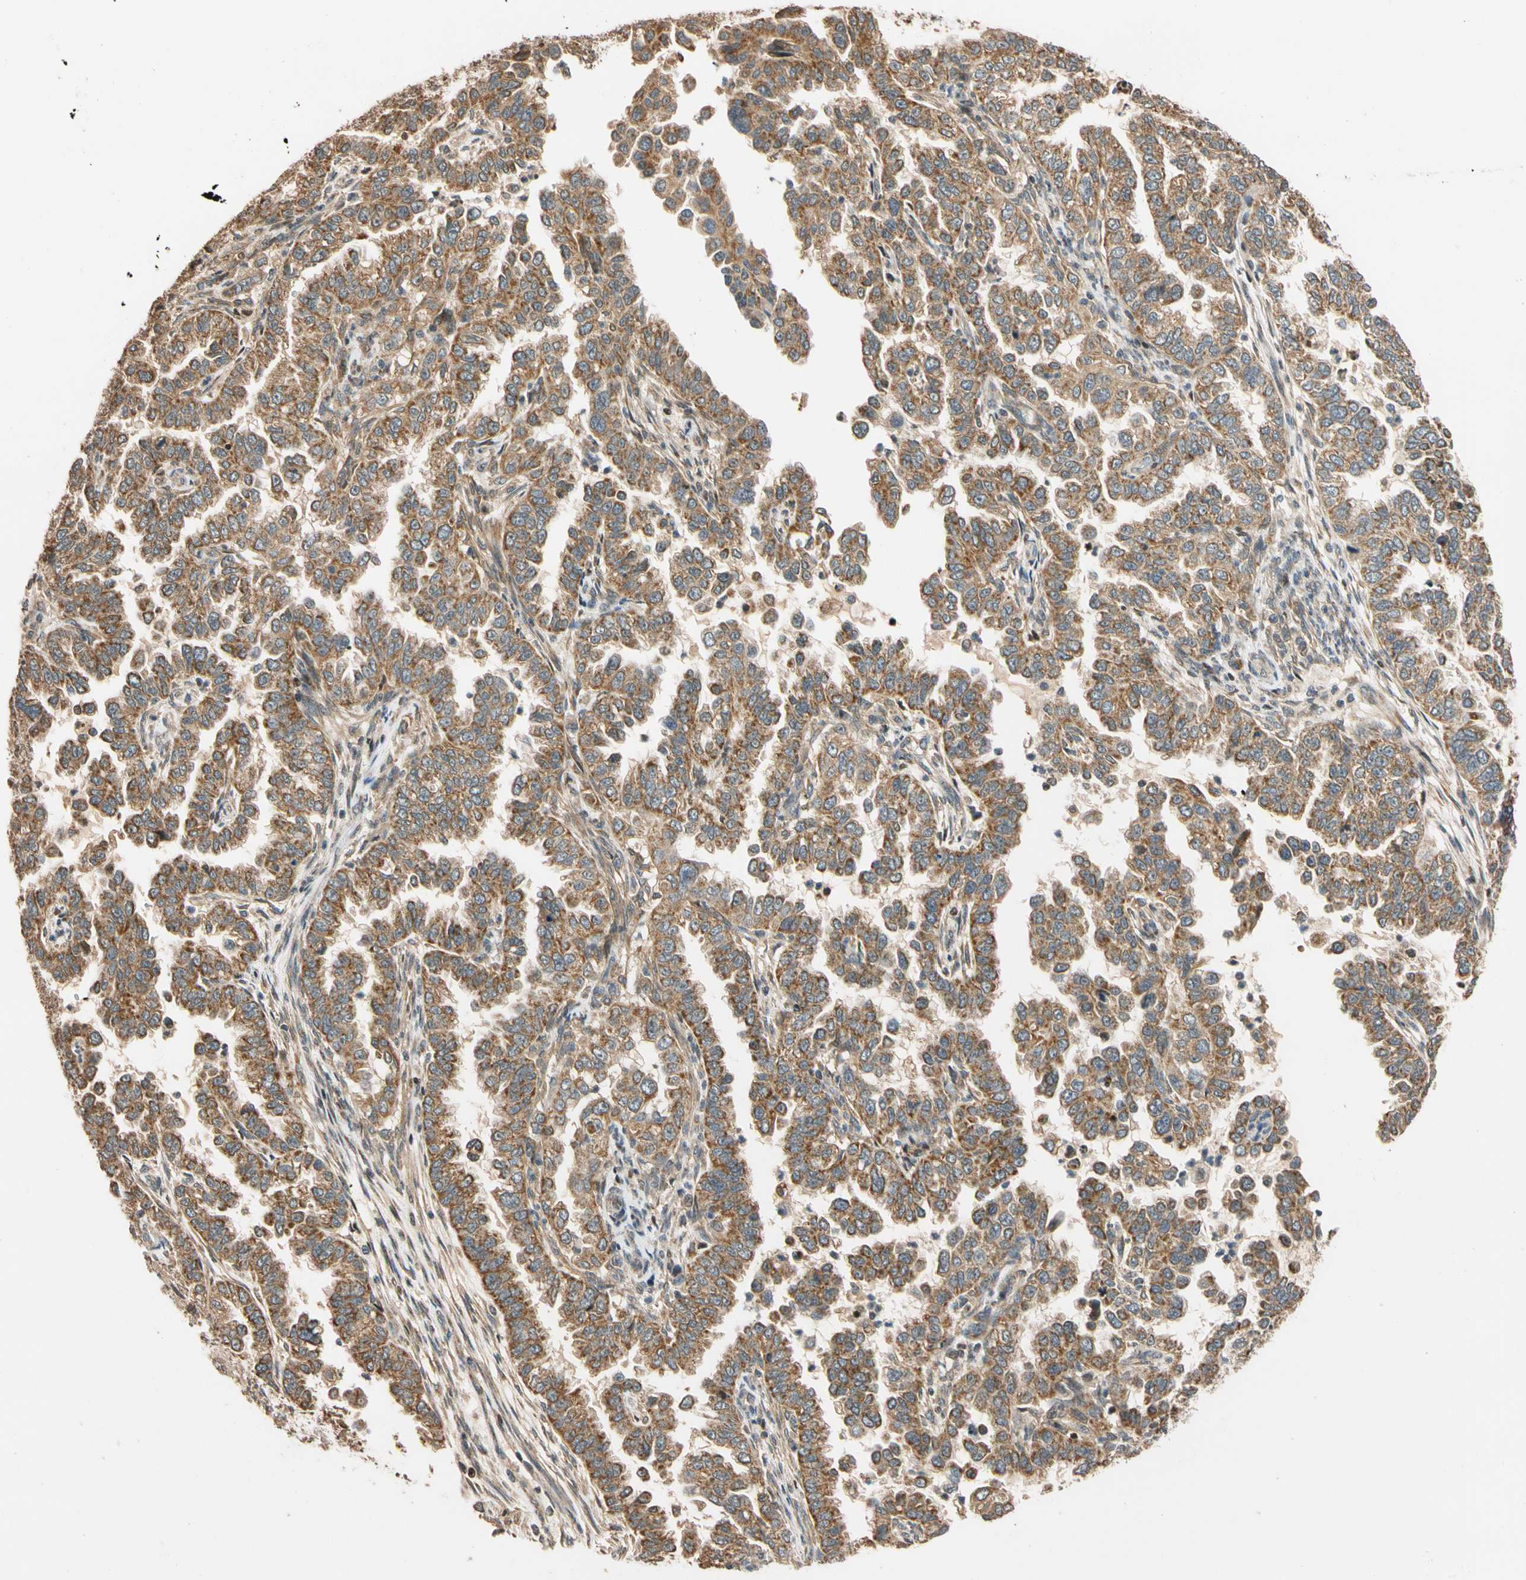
{"staining": {"intensity": "moderate", "quantity": ">75%", "location": "cytoplasmic/membranous"}, "tissue": "endometrial cancer", "cell_type": "Tumor cells", "image_type": "cancer", "snomed": [{"axis": "morphology", "description": "Adenocarcinoma, NOS"}, {"axis": "topography", "description": "Endometrium"}], "caption": "This histopathology image reveals endometrial adenocarcinoma stained with immunohistochemistry to label a protein in brown. The cytoplasmic/membranous of tumor cells show moderate positivity for the protein. Nuclei are counter-stained blue.", "gene": "HECW1", "patient": {"sex": "female", "age": 85}}